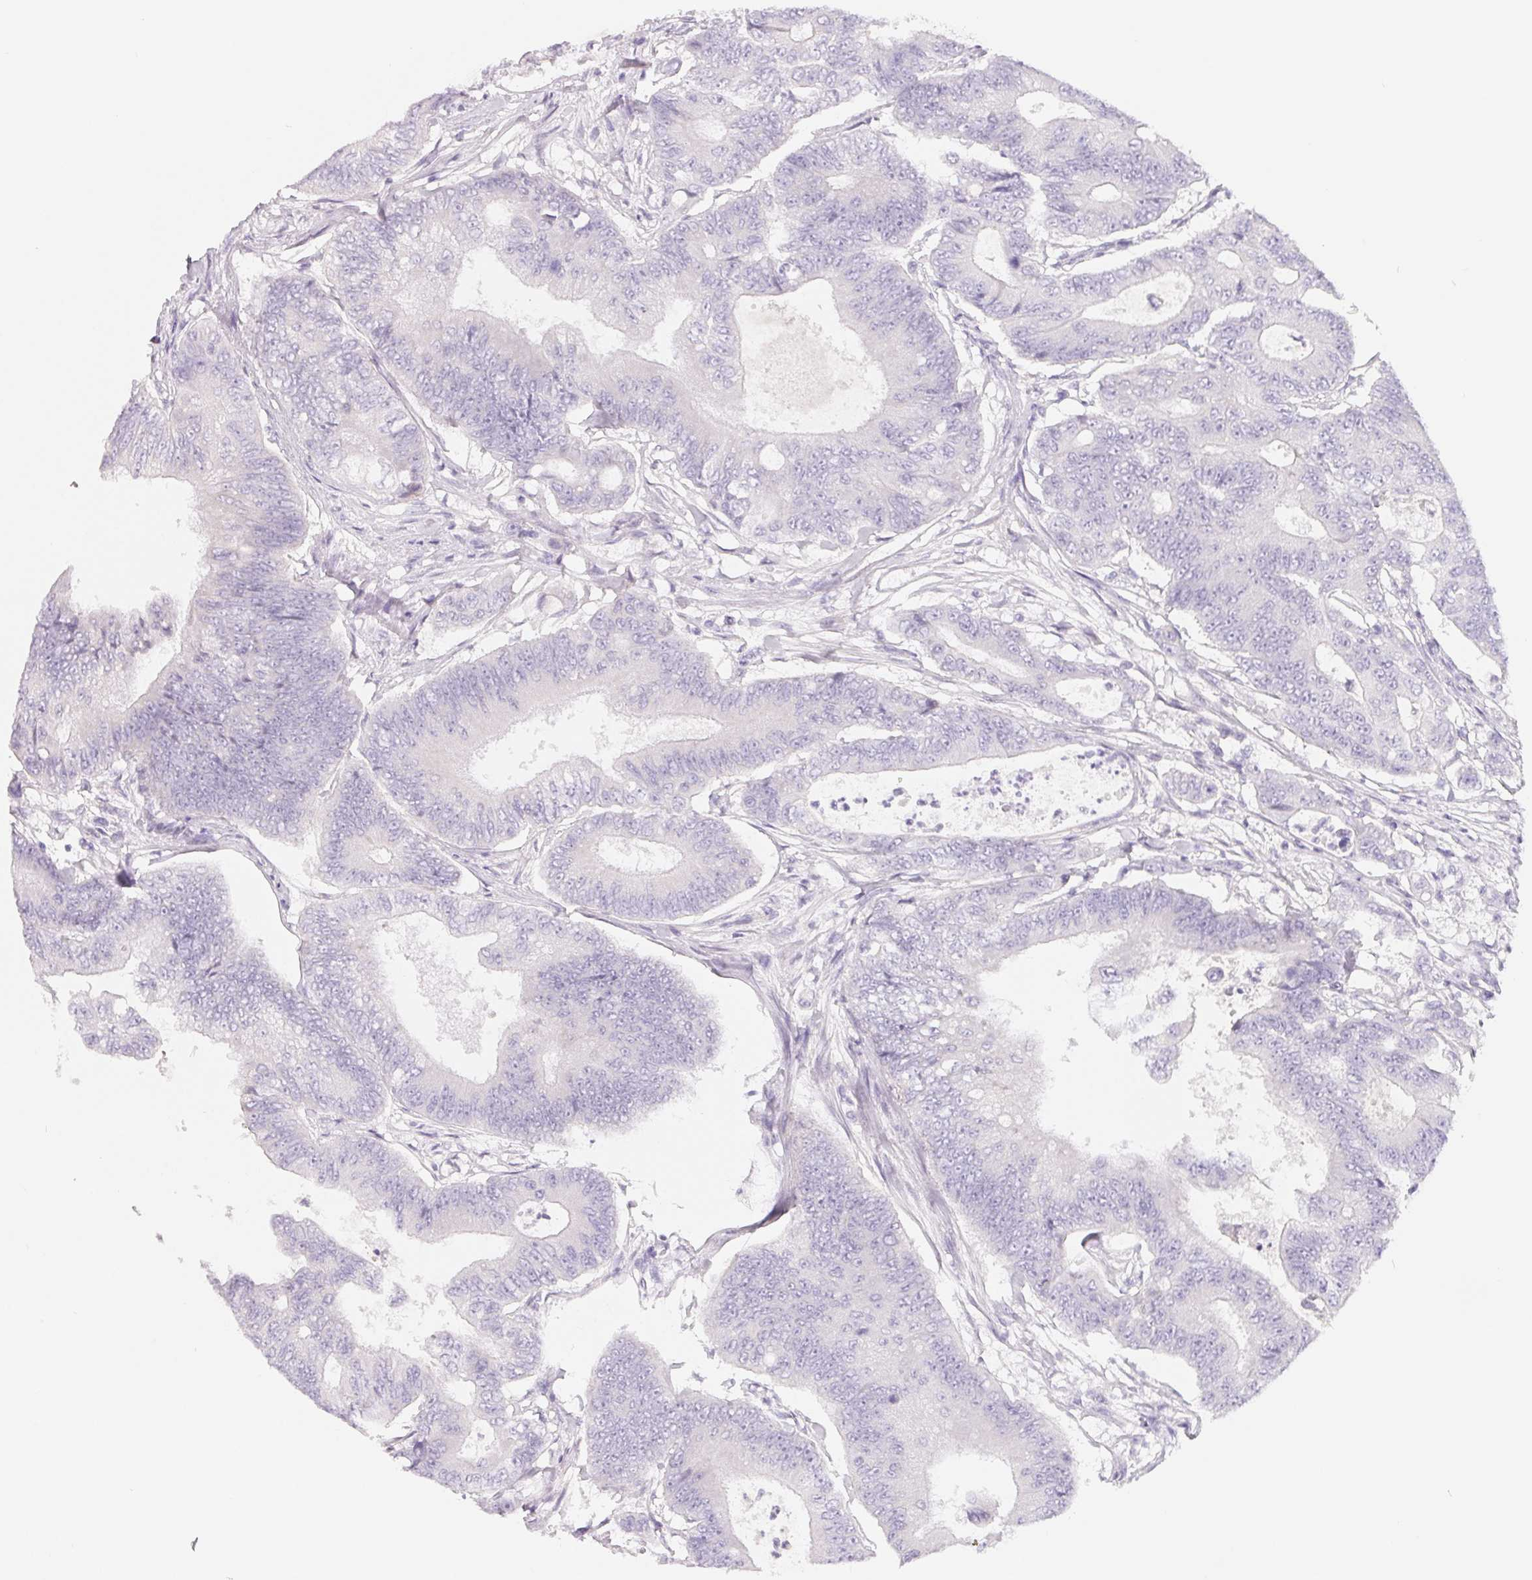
{"staining": {"intensity": "negative", "quantity": "none", "location": "none"}, "tissue": "colorectal cancer", "cell_type": "Tumor cells", "image_type": "cancer", "snomed": [{"axis": "morphology", "description": "Adenocarcinoma, NOS"}, {"axis": "topography", "description": "Colon"}], "caption": "A histopathology image of colorectal cancer stained for a protein demonstrates no brown staining in tumor cells.", "gene": "SPACA5B", "patient": {"sex": "female", "age": 48}}